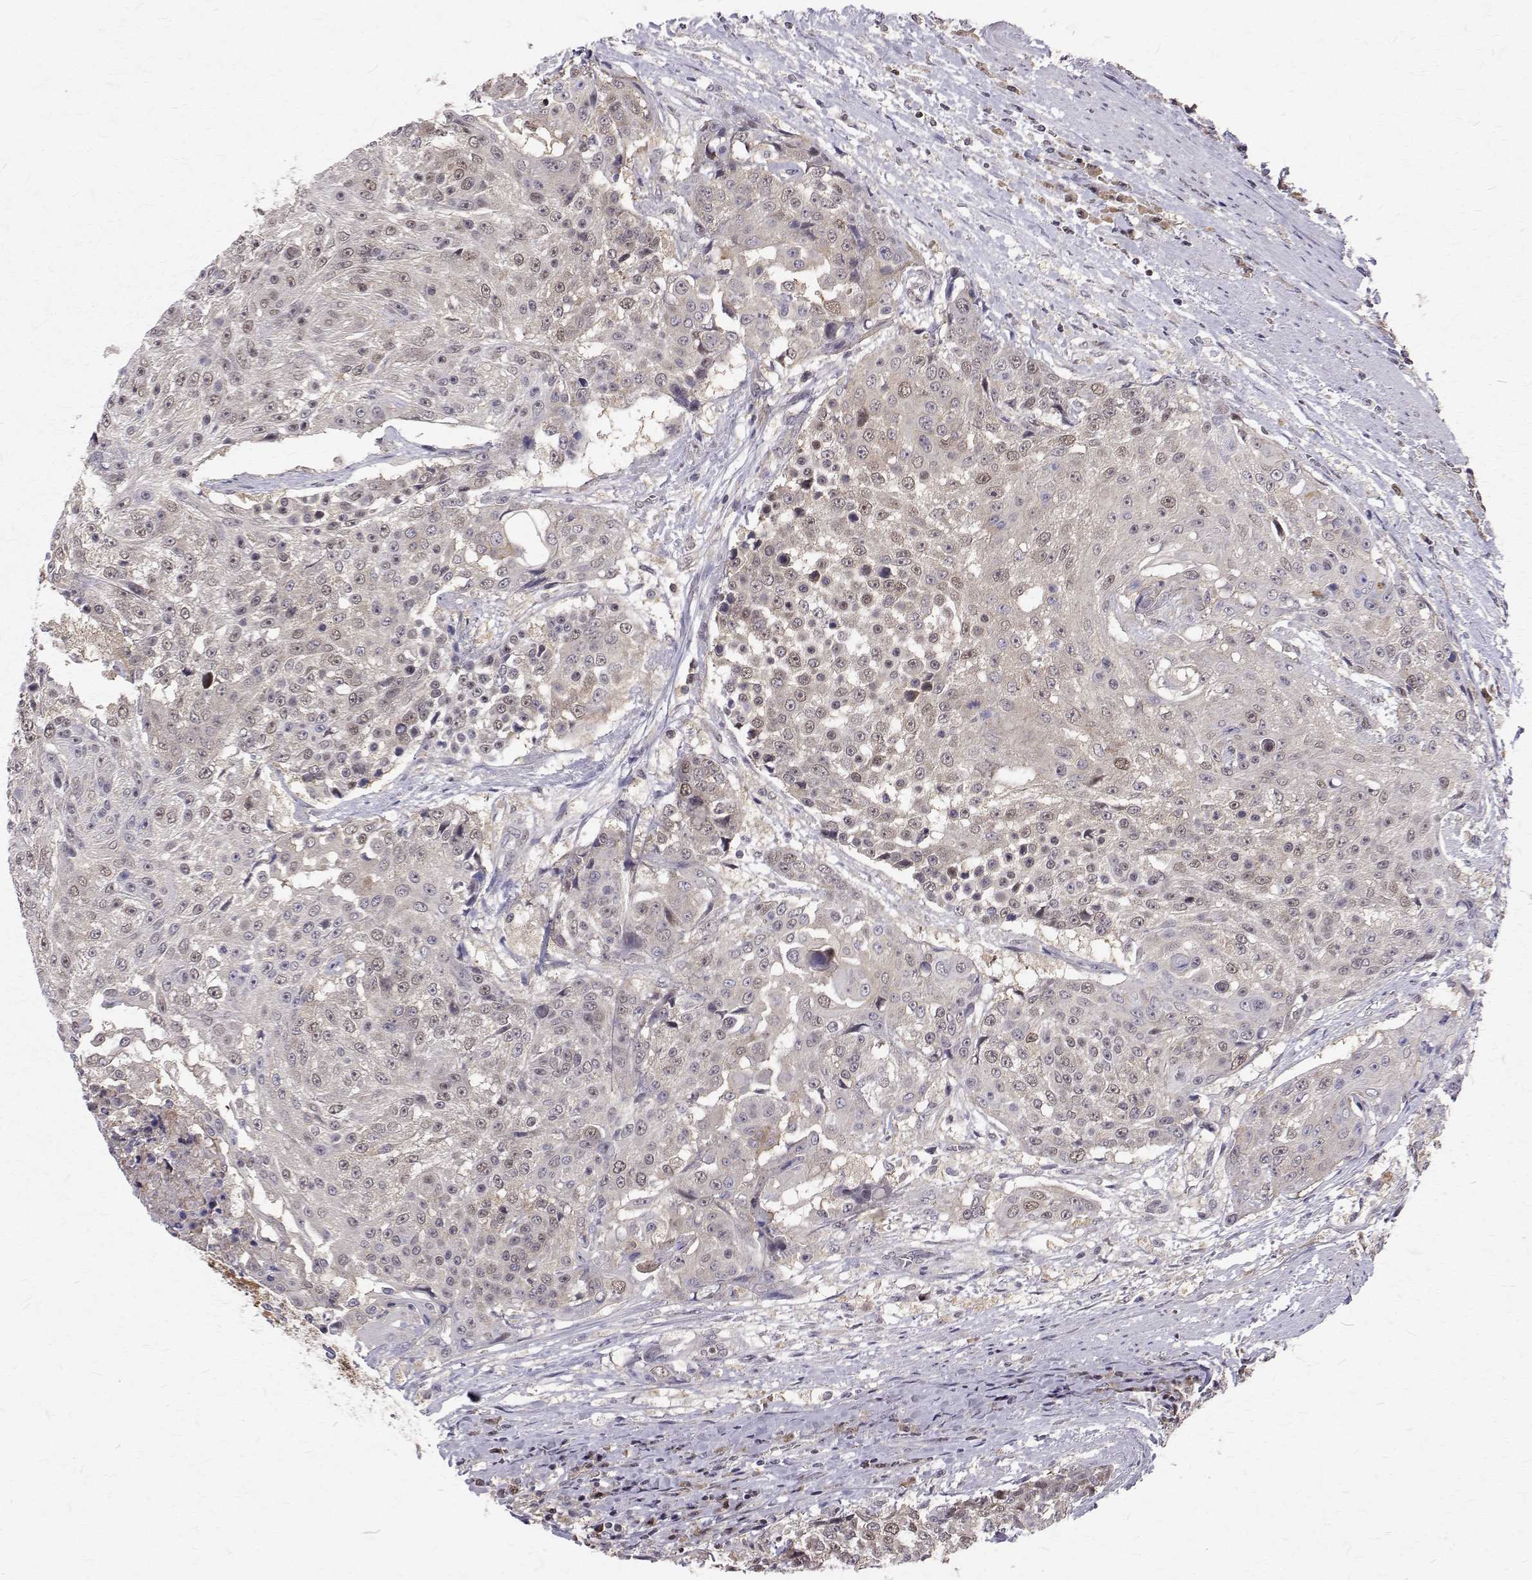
{"staining": {"intensity": "weak", "quantity": "25%-75%", "location": "nuclear"}, "tissue": "urothelial cancer", "cell_type": "Tumor cells", "image_type": "cancer", "snomed": [{"axis": "morphology", "description": "Urothelial carcinoma, High grade"}, {"axis": "topography", "description": "Urinary bladder"}], "caption": "Immunohistochemical staining of urothelial cancer exhibits low levels of weak nuclear staining in approximately 25%-75% of tumor cells. The staining was performed using DAB, with brown indicating positive protein expression. Nuclei are stained blue with hematoxylin.", "gene": "NIF3L1", "patient": {"sex": "female", "age": 63}}